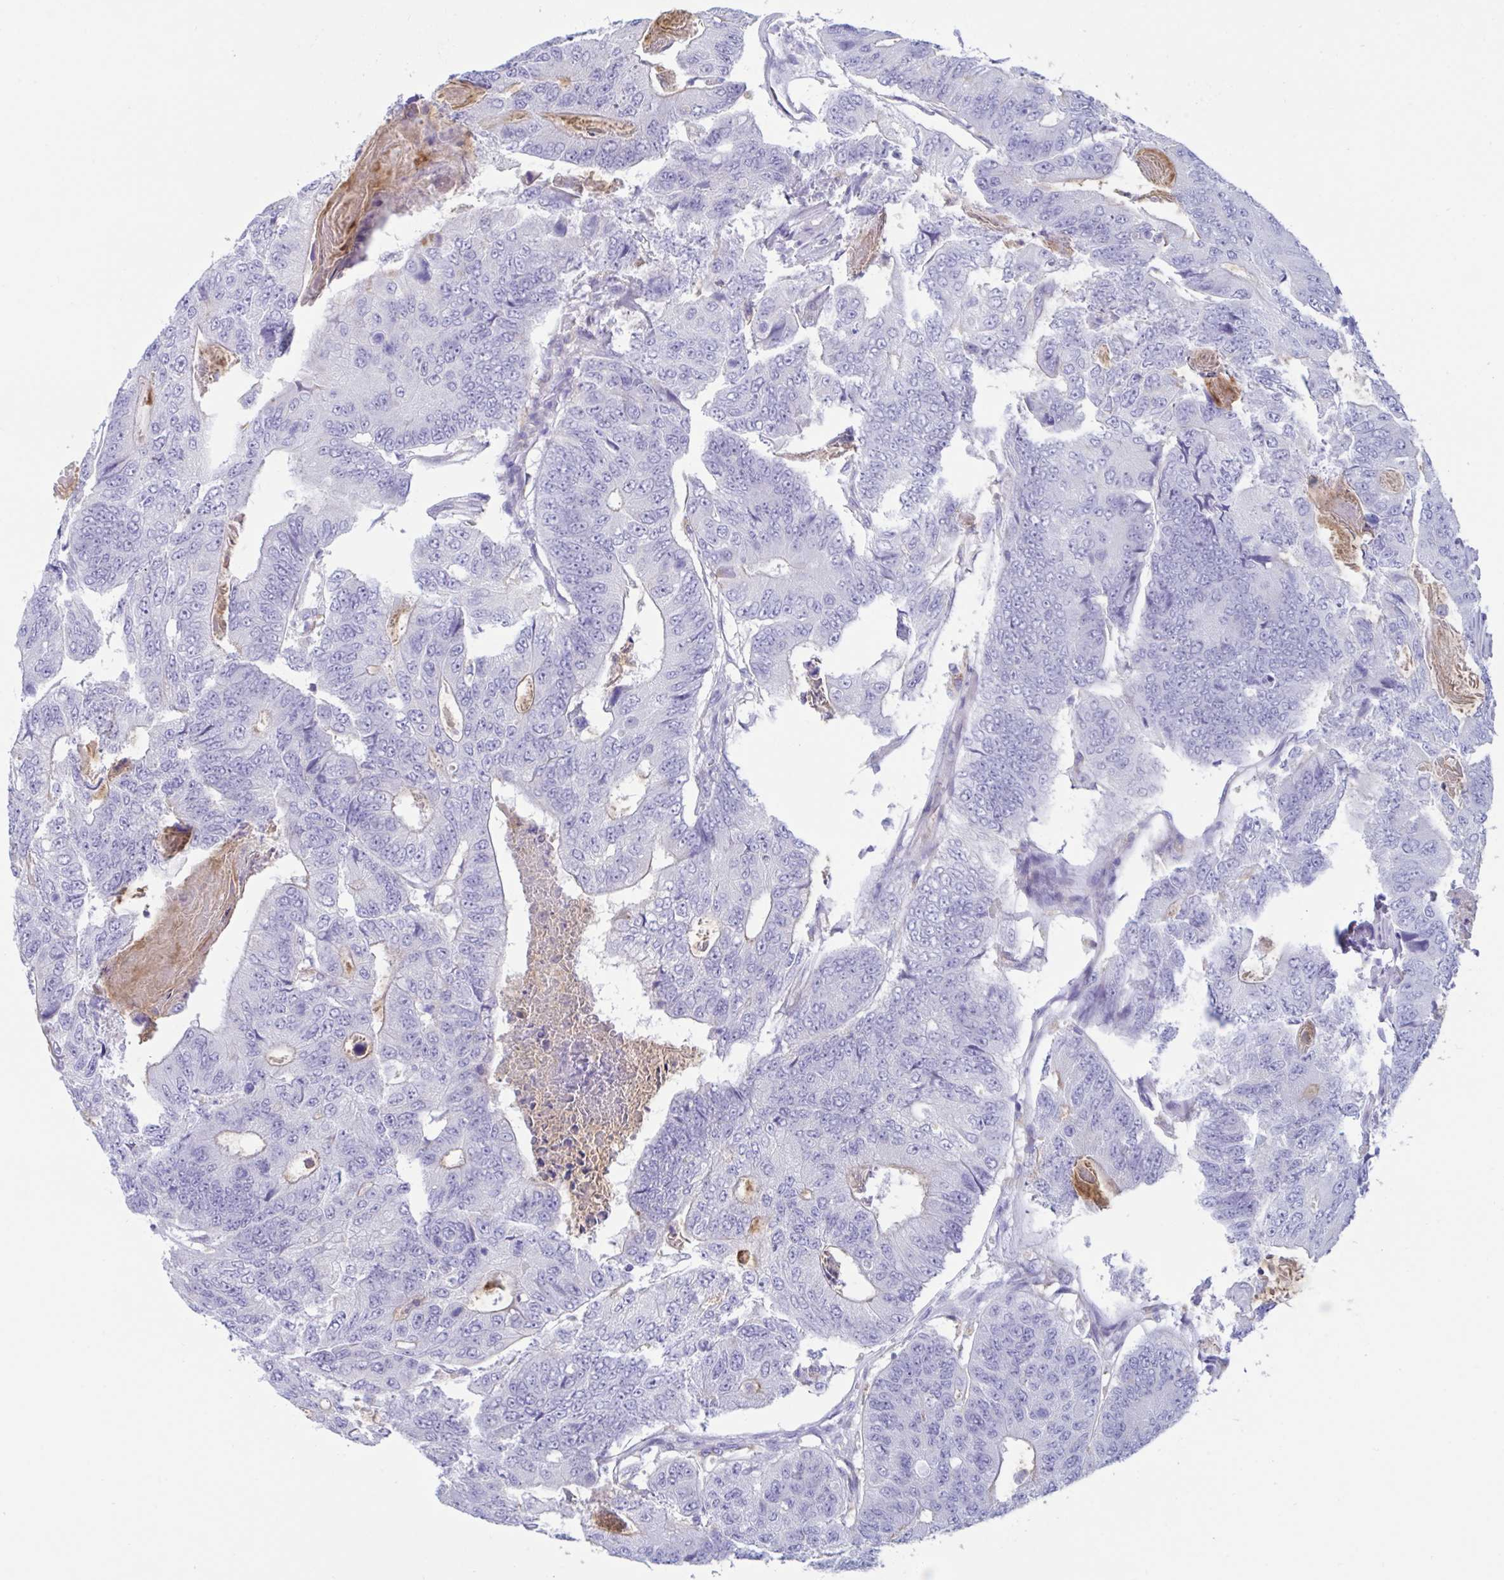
{"staining": {"intensity": "negative", "quantity": "none", "location": "none"}, "tissue": "colorectal cancer", "cell_type": "Tumor cells", "image_type": "cancer", "snomed": [{"axis": "morphology", "description": "Adenocarcinoma, NOS"}, {"axis": "topography", "description": "Colon"}], "caption": "The photomicrograph reveals no significant staining in tumor cells of colorectal cancer.", "gene": "RPL22L1", "patient": {"sex": "female", "age": 48}}